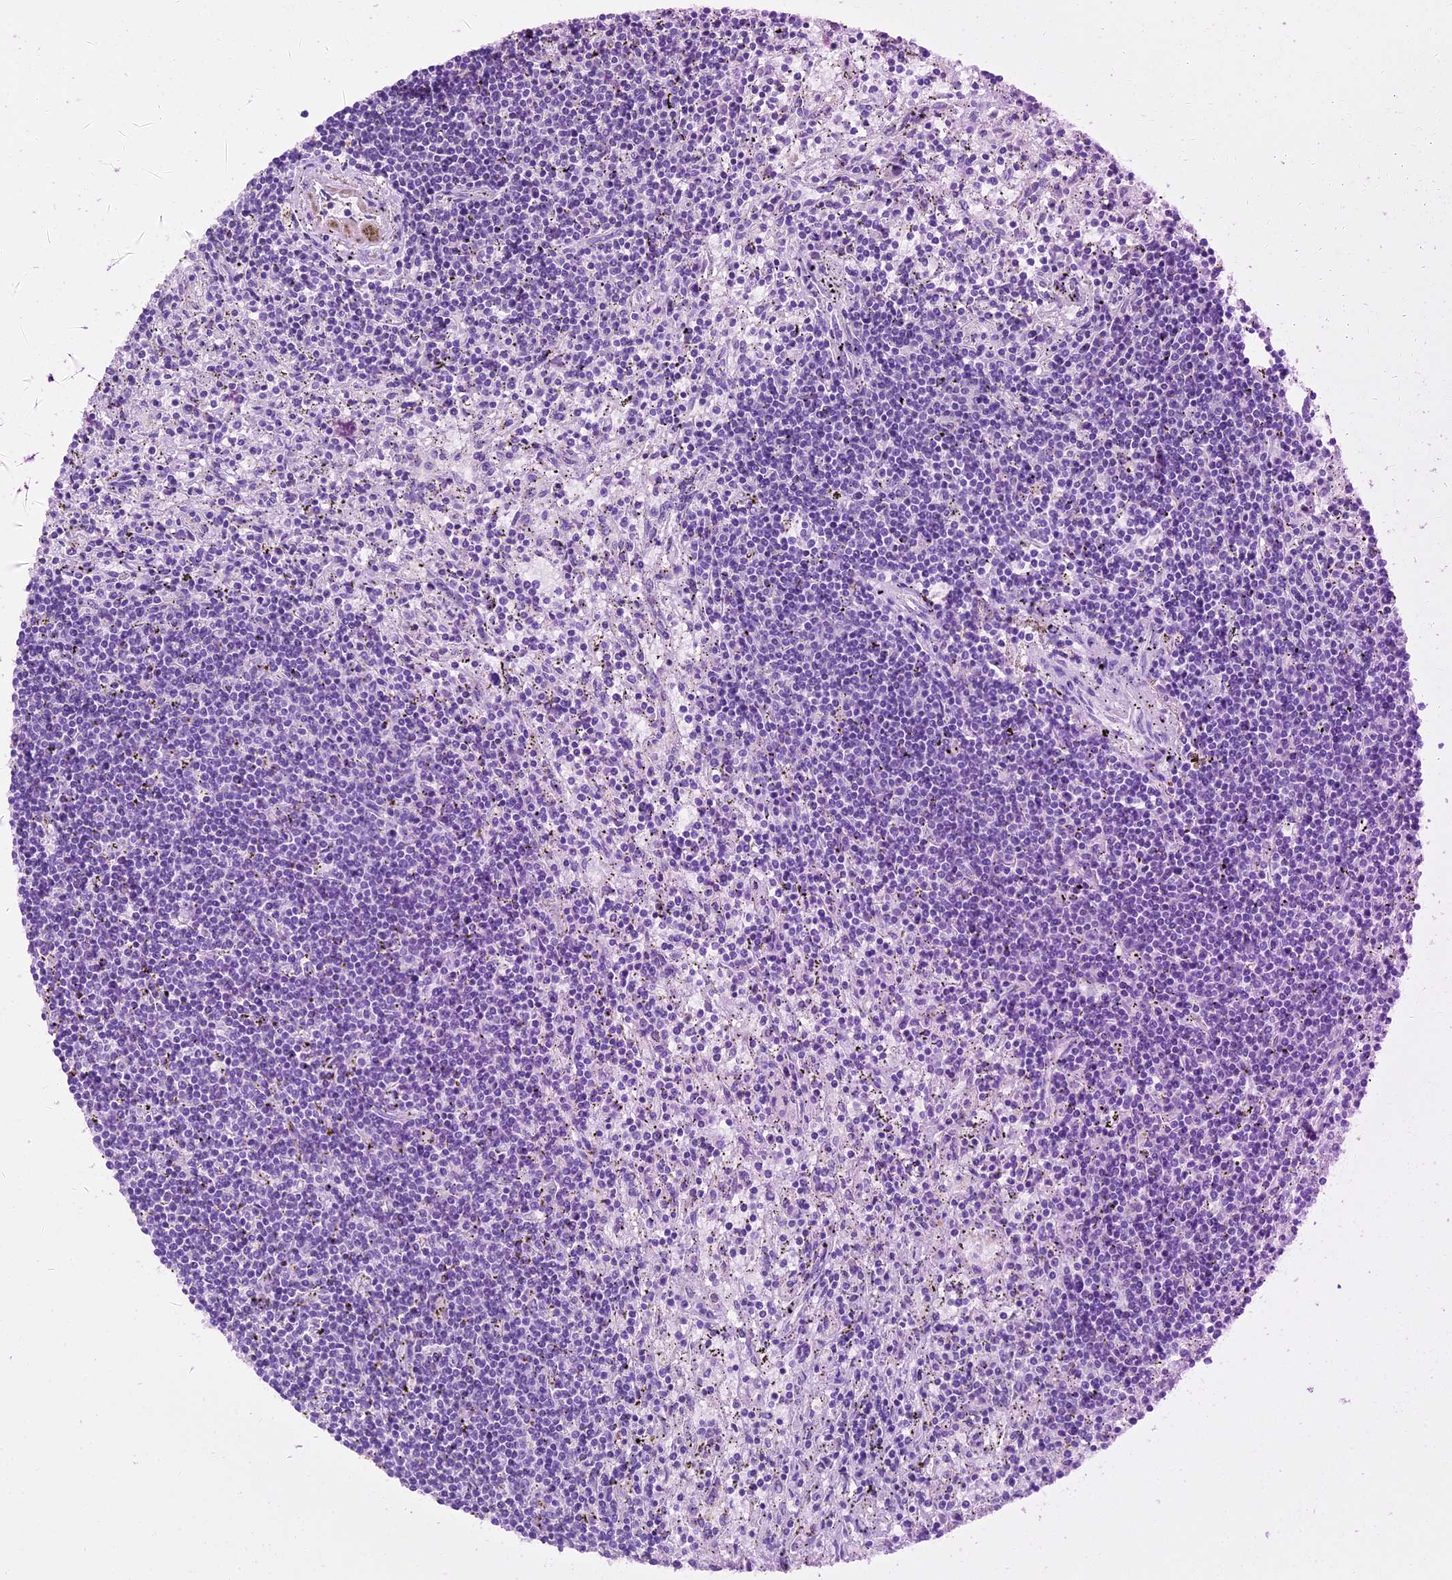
{"staining": {"intensity": "negative", "quantity": "none", "location": "none"}, "tissue": "lymphoma", "cell_type": "Tumor cells", "image_type": "cancer", "snomed": [{"axis": "morphology", "description": "Malignant lymphoma, non-Hodgkin's type, Low grade"}, {"axis": "topography", "description": "Spleen"}], "caption": "The immunohistochemistry image has no significant staining in tumor cells of lymphoma tissue.", "gene": "C12orf29", "patient": {"sex": "male", "age": 76}}